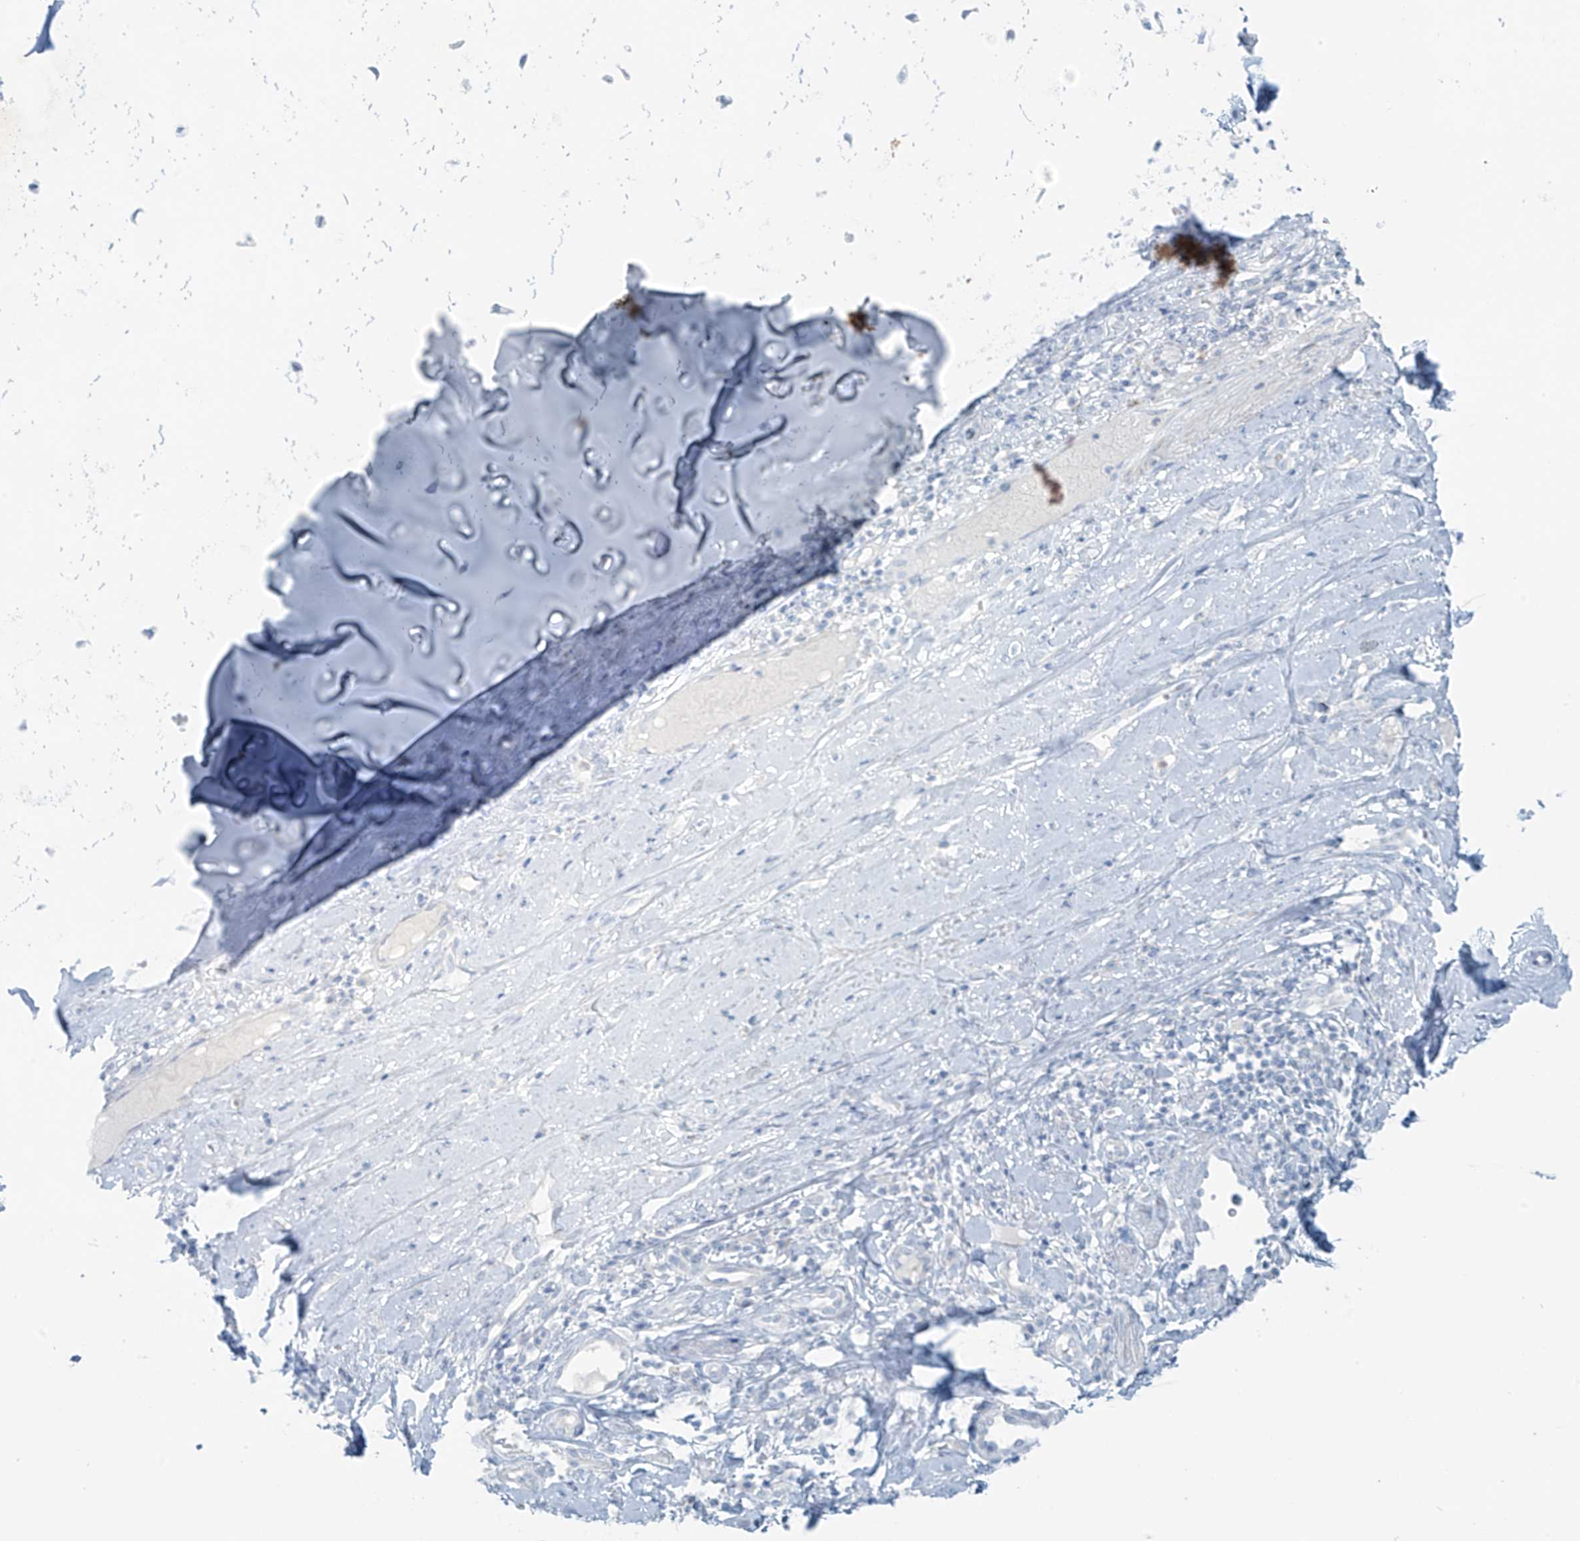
{"staining": {"intensity": "negative", "quantity": "none", "location": "none"}, "tissue": "soft tissue", "cell_type": "Chondrocytes", "image_type": "normal", "snomed": [{"axis": "morphology", "description": "Normal tissue, NOS"}, {"axis": "morphology", "description": "Basal cell carcinoma"}, {"axis": "topography", "description": "Cartilage tissue"}, {"axis": "topography", "description": "Nasopharynx"}, {"axis": "topography", "description": "Oral tissue"}], "caption": "Protein analysis of benign soft tissue demonstrates no significant staining in chondrocytes.", "gene": "SLC25A43", "patient": {"sex": "female", "age": 77}}